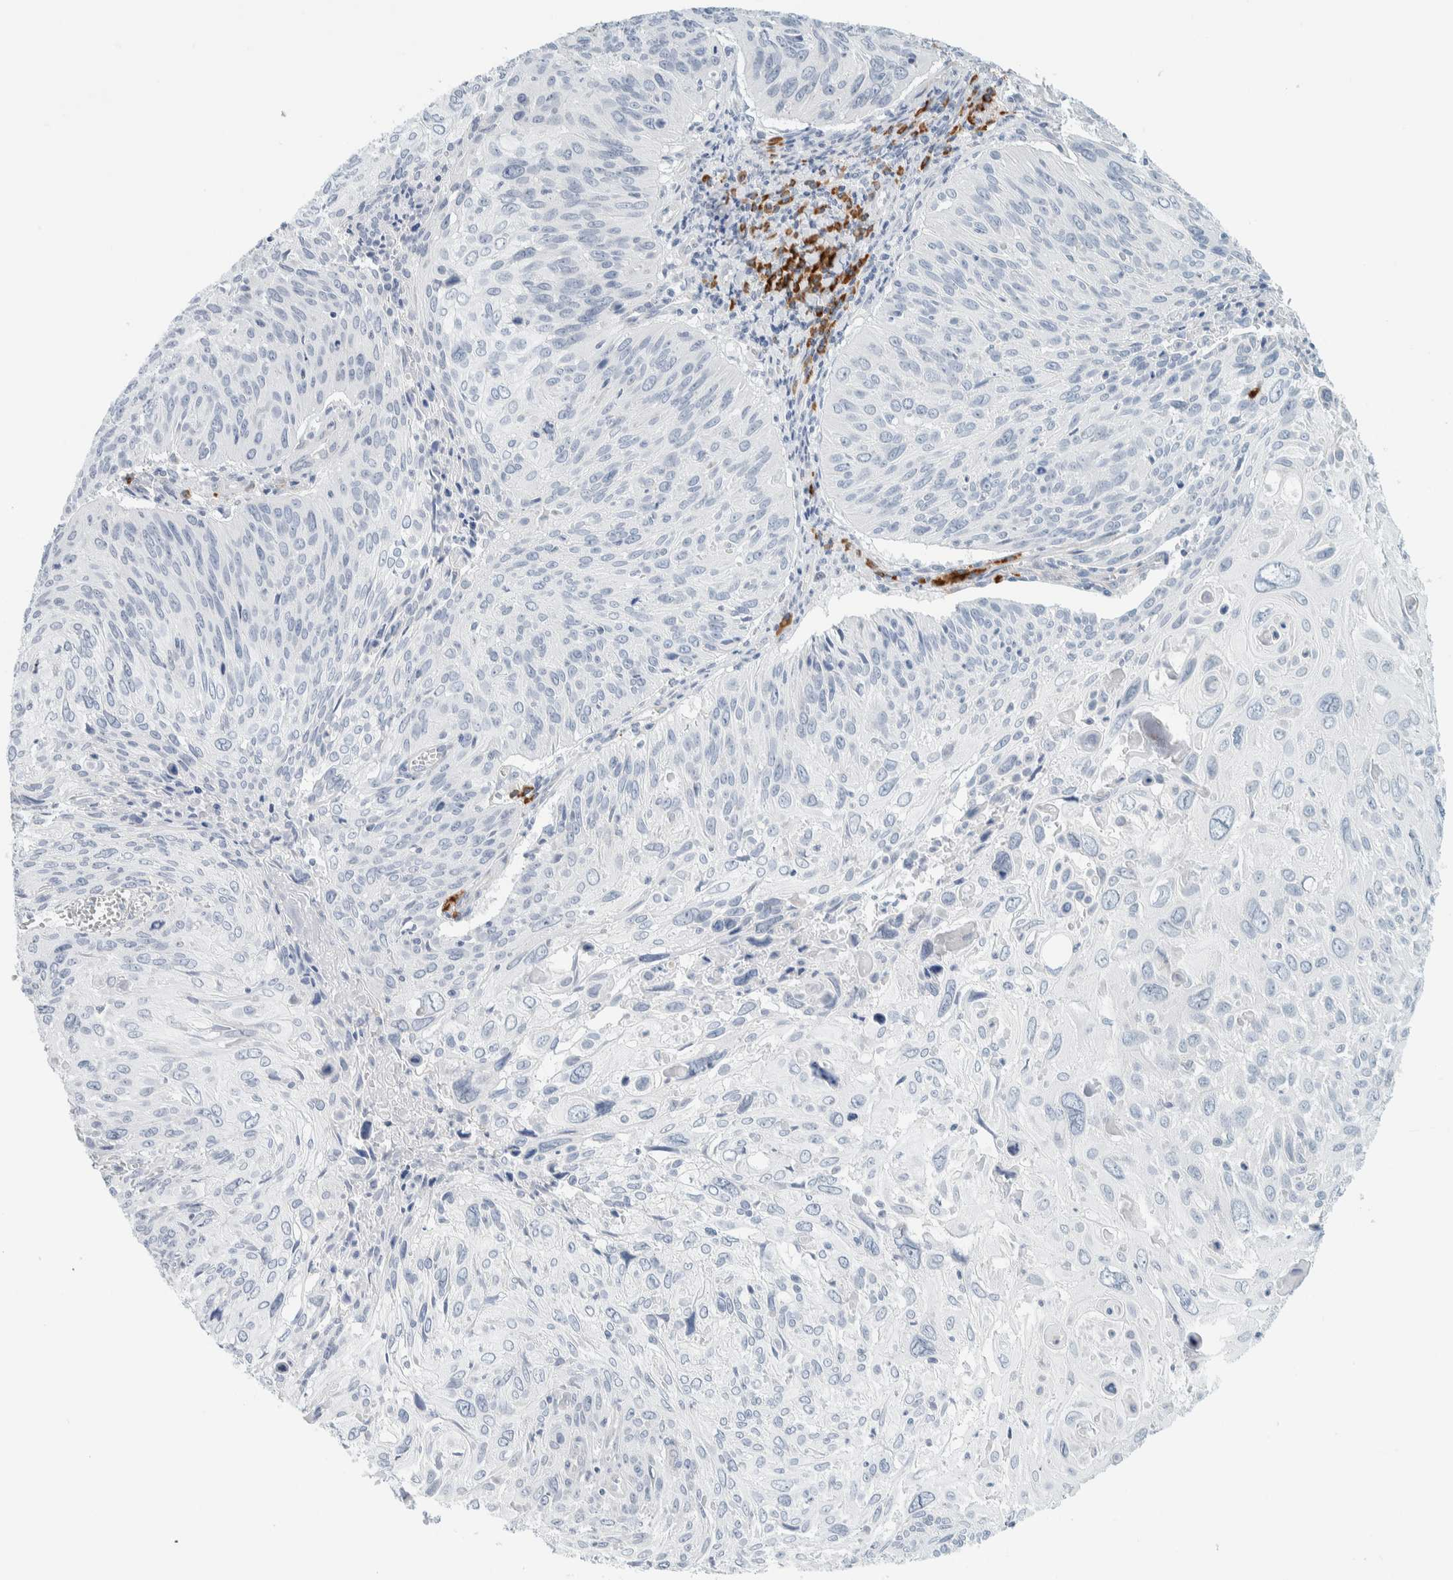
{"staining": {"intensity": "negative", "quantity": "none", "location": "none"}, "tissue": "cervical cancer", "cell_type": "Tumor cells", "image_type": "cancer", "snomed": [{"axis": "morphology", "description": "Squamous cell carcinoma, NOS"}, {"axis": "topography", "description": "Cervix"}], "caption": "Immunohistochemistry of human cervical squamous cell carcinoma displays no positivity in tumor cells.", "gene": "ARHGAP27", "patient": {"sex": "female", "age": 51}}